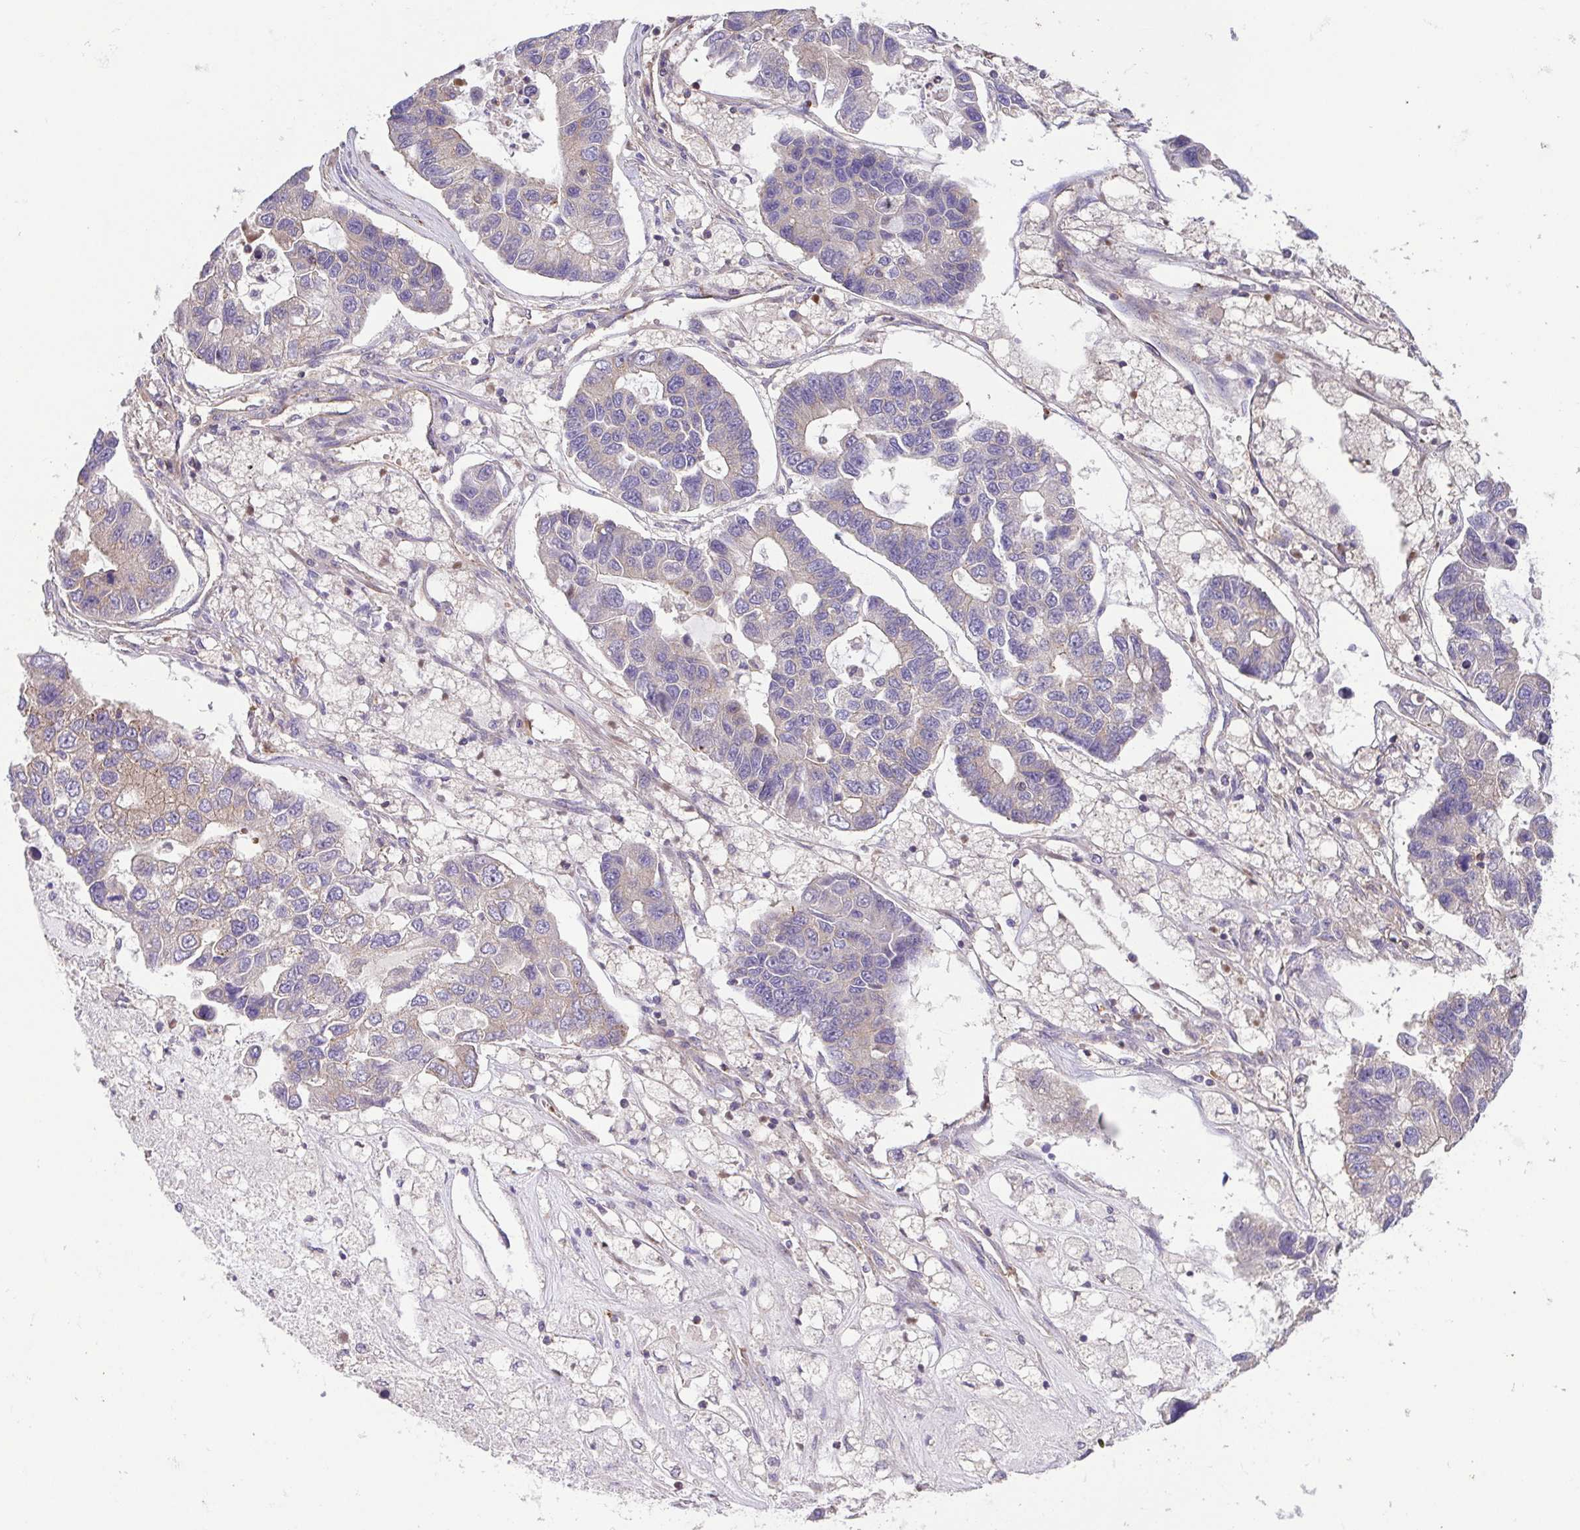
{"staining": {"intensity": "weak", "quantity": "<25%", "location": "cytoplasmic/membranous"}, "tissue": "lung cancer", "cell_type": "Tumor cells", "image_type": "cancer", "snomed": [{"axis": "morphology", "description": "Adenocarcinoma, NOS"}, {"axis": "topography", "description": "Bronchus"}, {"axis": "topography", "description": "Lung"}], "caption": "DAB immunohistochemical staining of human lung cancer (adenocarcinoma) demonstrates no significant staining in tumor cells.", "gene": "IDE", "patient": {"sex": "female", "age": 51}}